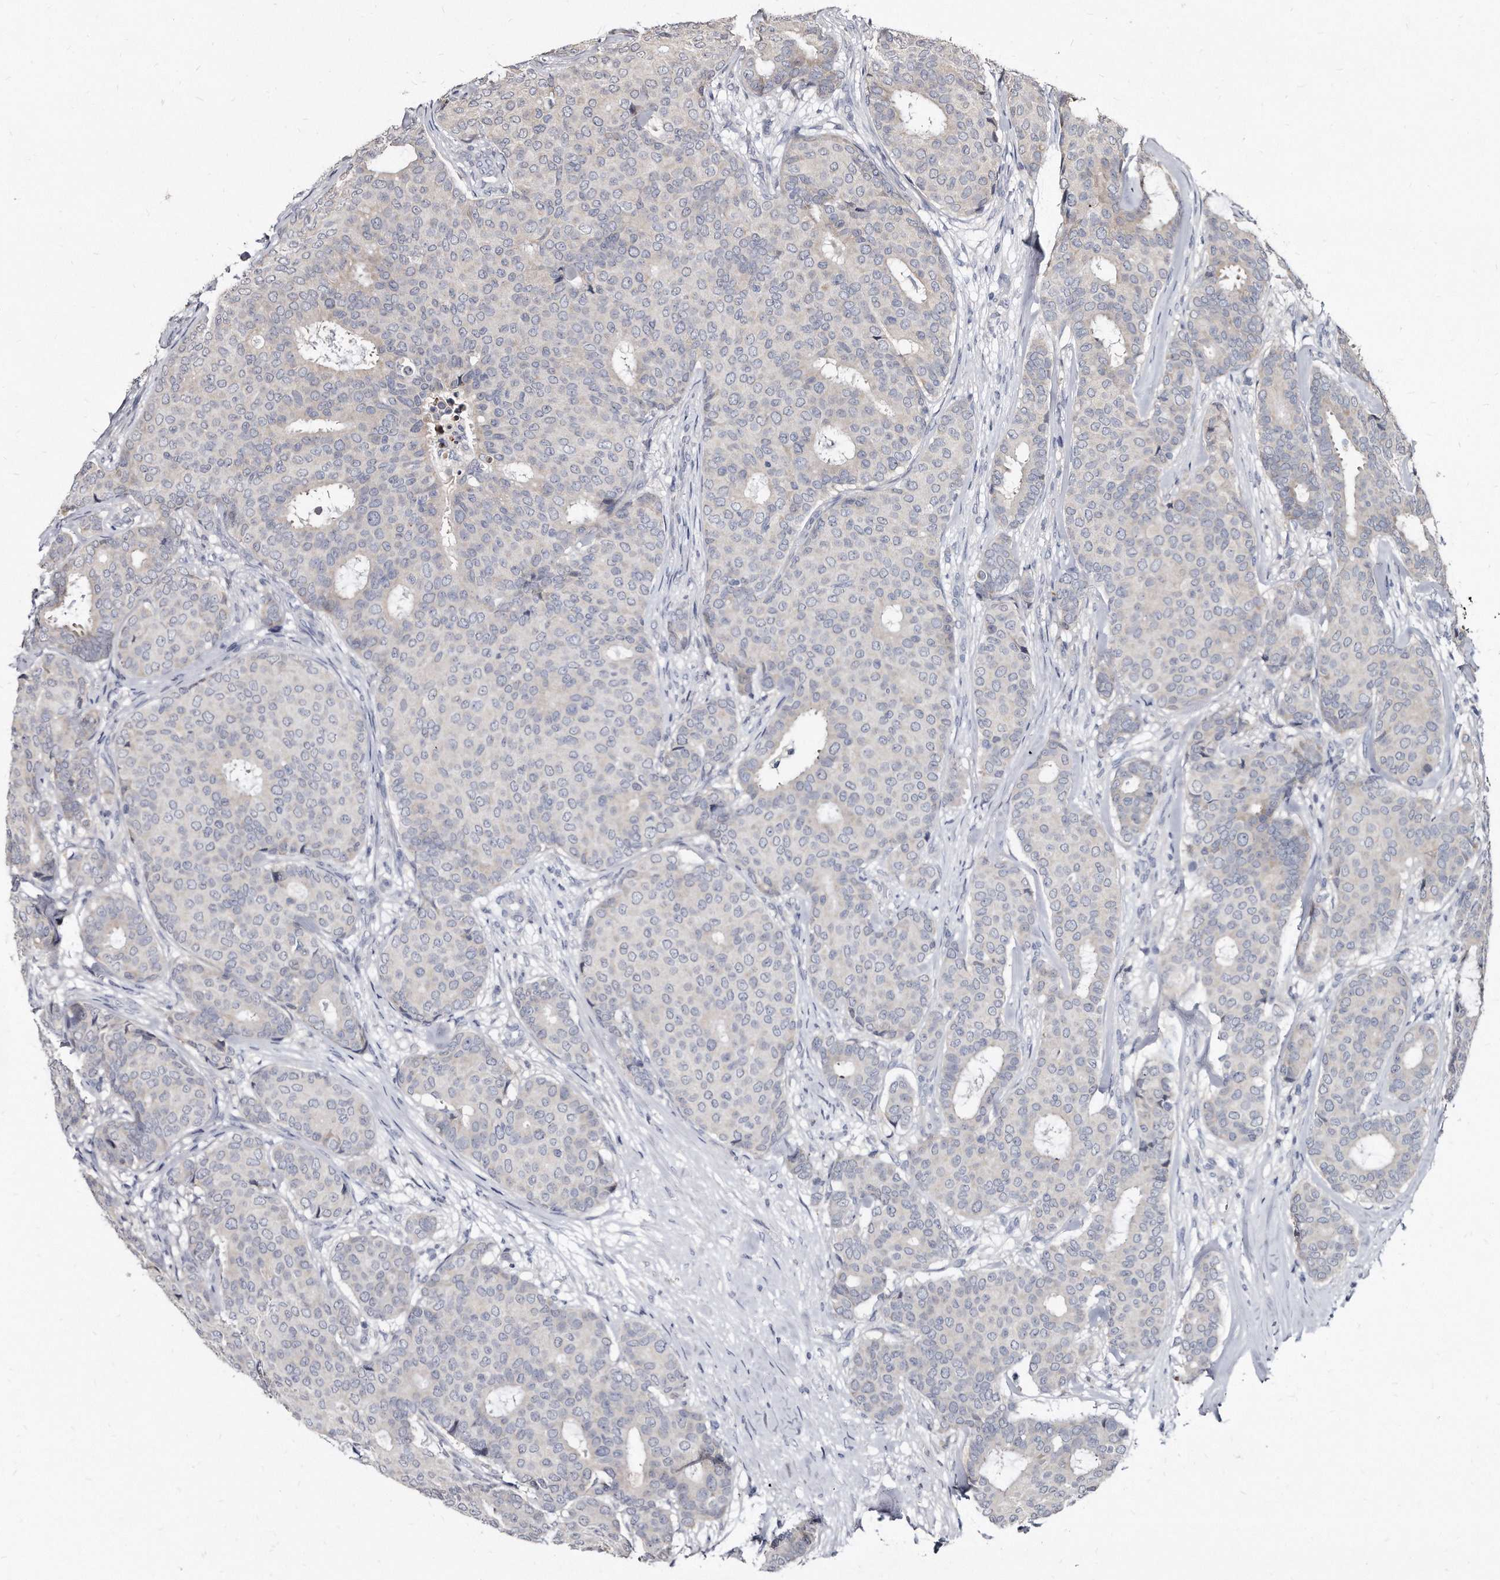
{"staining": {"intensity": "negative", "quantity": "none", "location": "none"}, "tissue": "breast cancer", "cell_type": "Tumor cells", "image_type": "cancer", "snomed": [{"axis": "morphology", "description": "Duct carcinoma"}, {"axis": "topography", "description": "Breast"}], "caption": "Breast invasive ductal carcinoma stained for a protein using immunohistochemistry (IHC) shows no expression tumor cells.", "gene": "KLHDC3", "patient": {"sex": "female", "age": 75}}